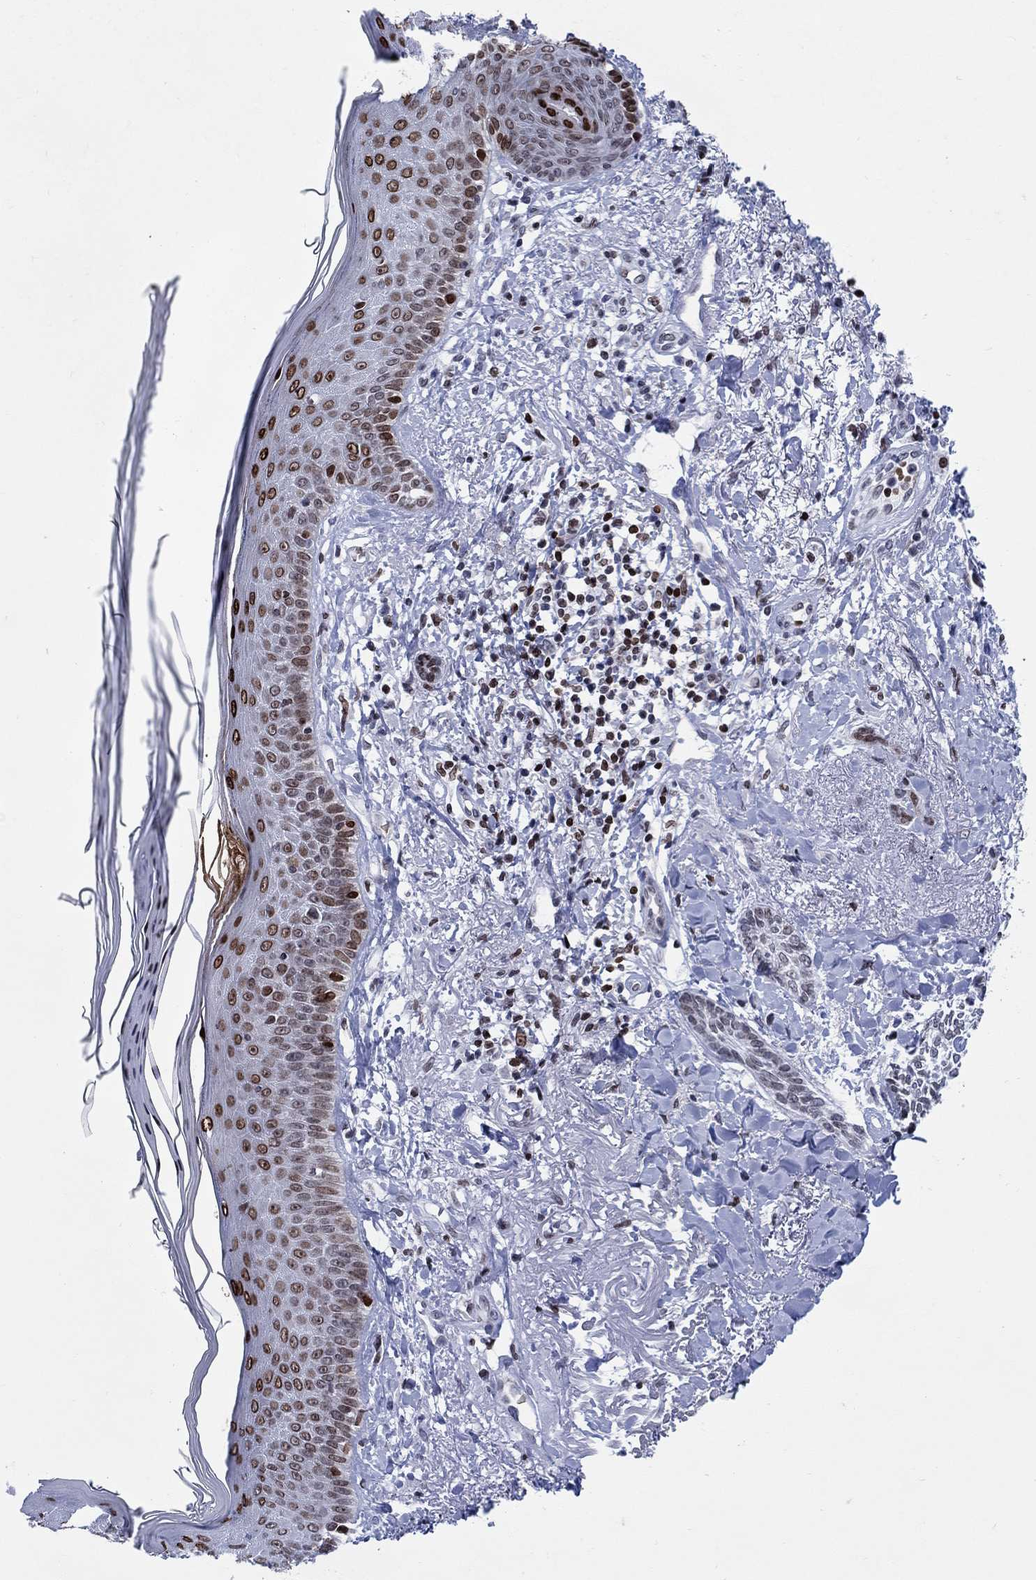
{"staining": {"intensity": "moderate", "quantity": "<25%", "location": "nuclear"}, "tissue": "skin cancer", "cell_type": "Tumor cells", "image_type": "cancer", "snomed": [{"axis": "morphology", "description": "Normal tissue, NOS"}, {"axis": "morphology", "description": "Basal cell carcinoma"}, {"axis": "topography", "description": "Skin"}], "caption": "The micrograph exhibits a brown stain indicating the presence of a protein in the nuclear of tumor cells in basal cell carcinoma (skin).", "gene": "HMGA1", "patient": {"sex": "male", "age": 84}}